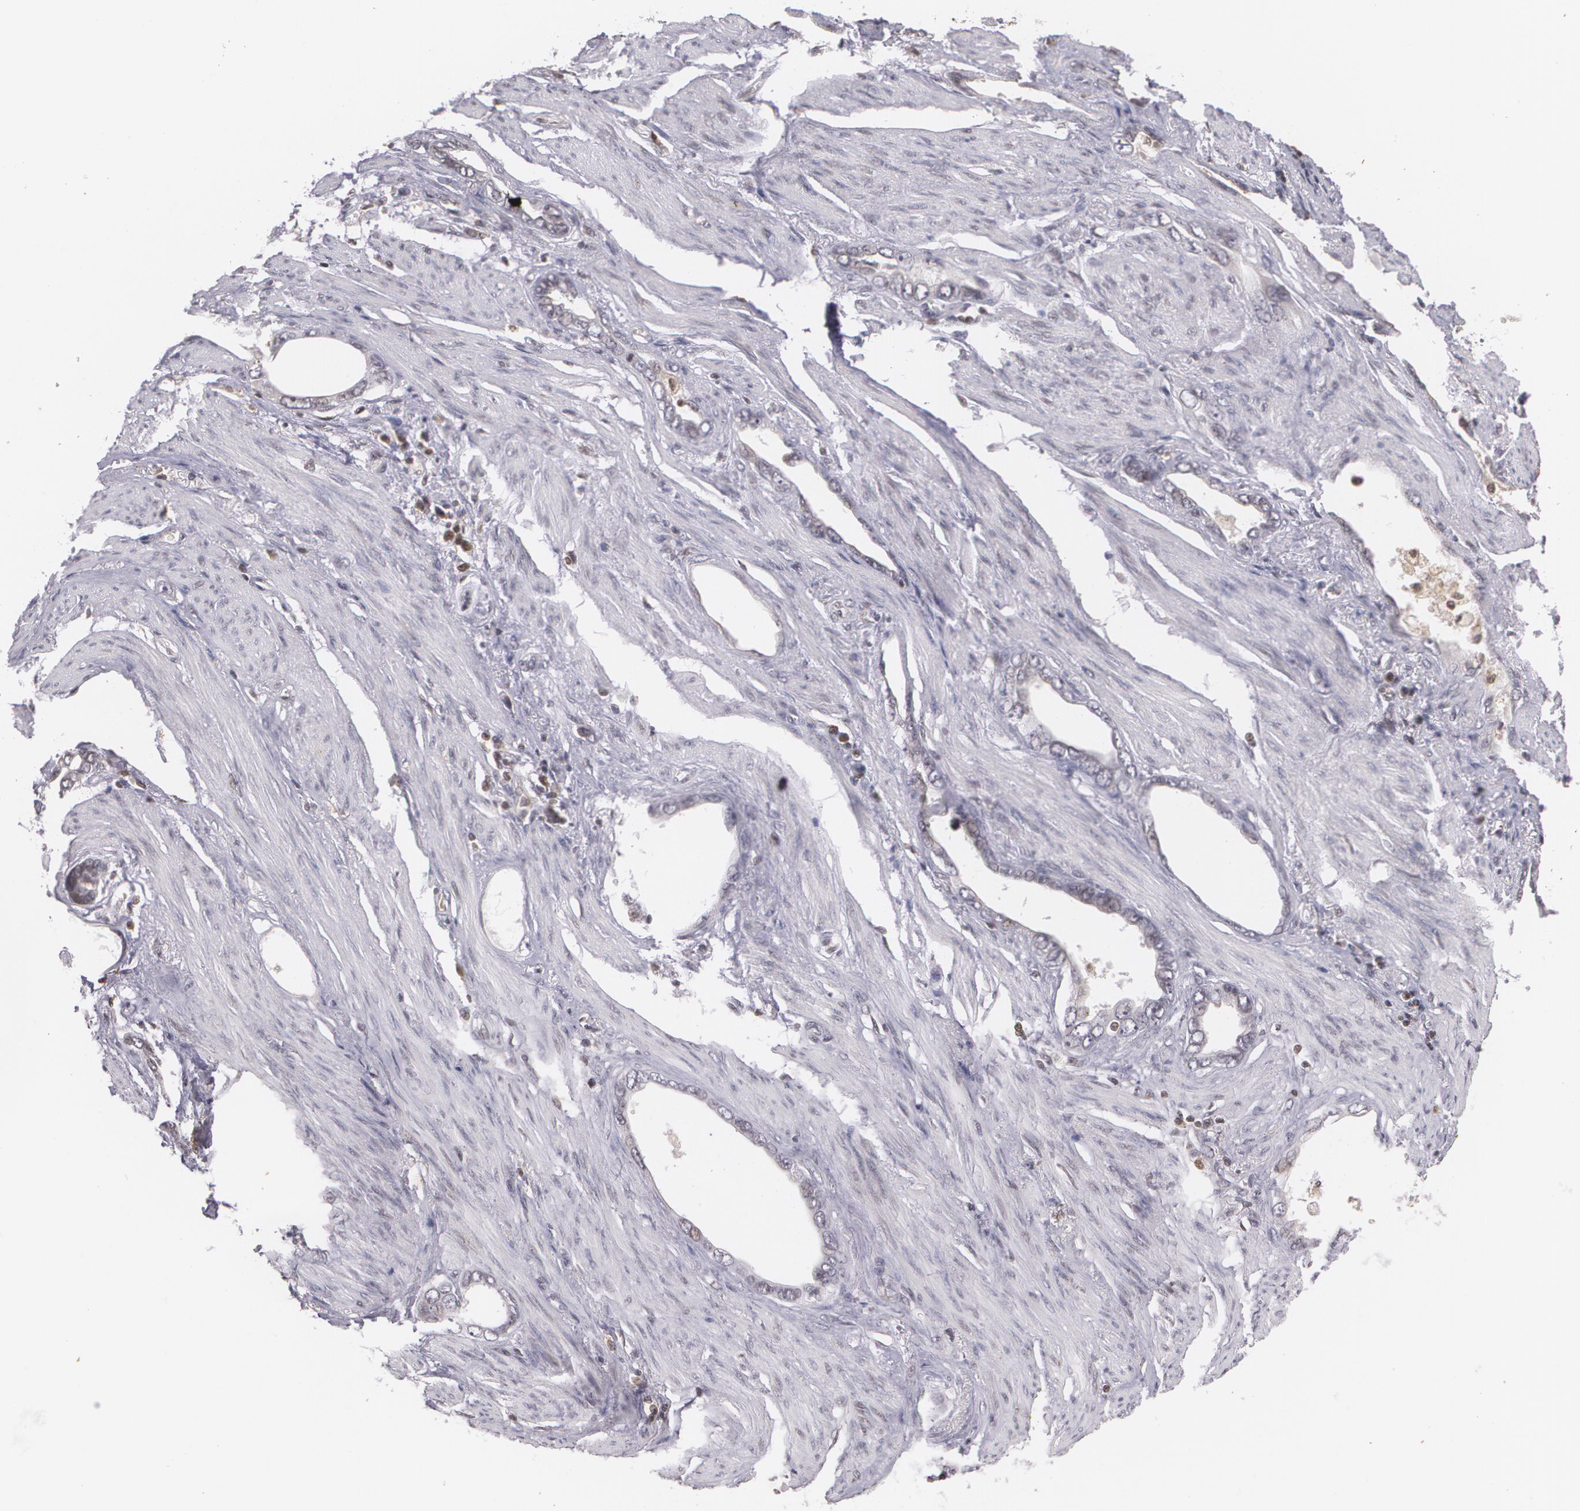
{"staining": {"intensity": "weak", "quantity": ">75%", "location": "cytoplasmic/membranous"}, "tissue": "stomach cancer", "cell_type": "Tumor cells", "image_type": "cancer", "snomed": [{"axis": "morphology", "description": "Adenocarcinoma, NOS"}, {"axis": "topography", "description": "Stomach"}], "caption": "The histopathology image shows immunohistochemical staining of stomach cancer. There is weak cytoplasmic/membranous positivity is seen in about >75% of tumor cells.", "gene": "VAV3", "patient": {"sex": "male", "age": 78}}